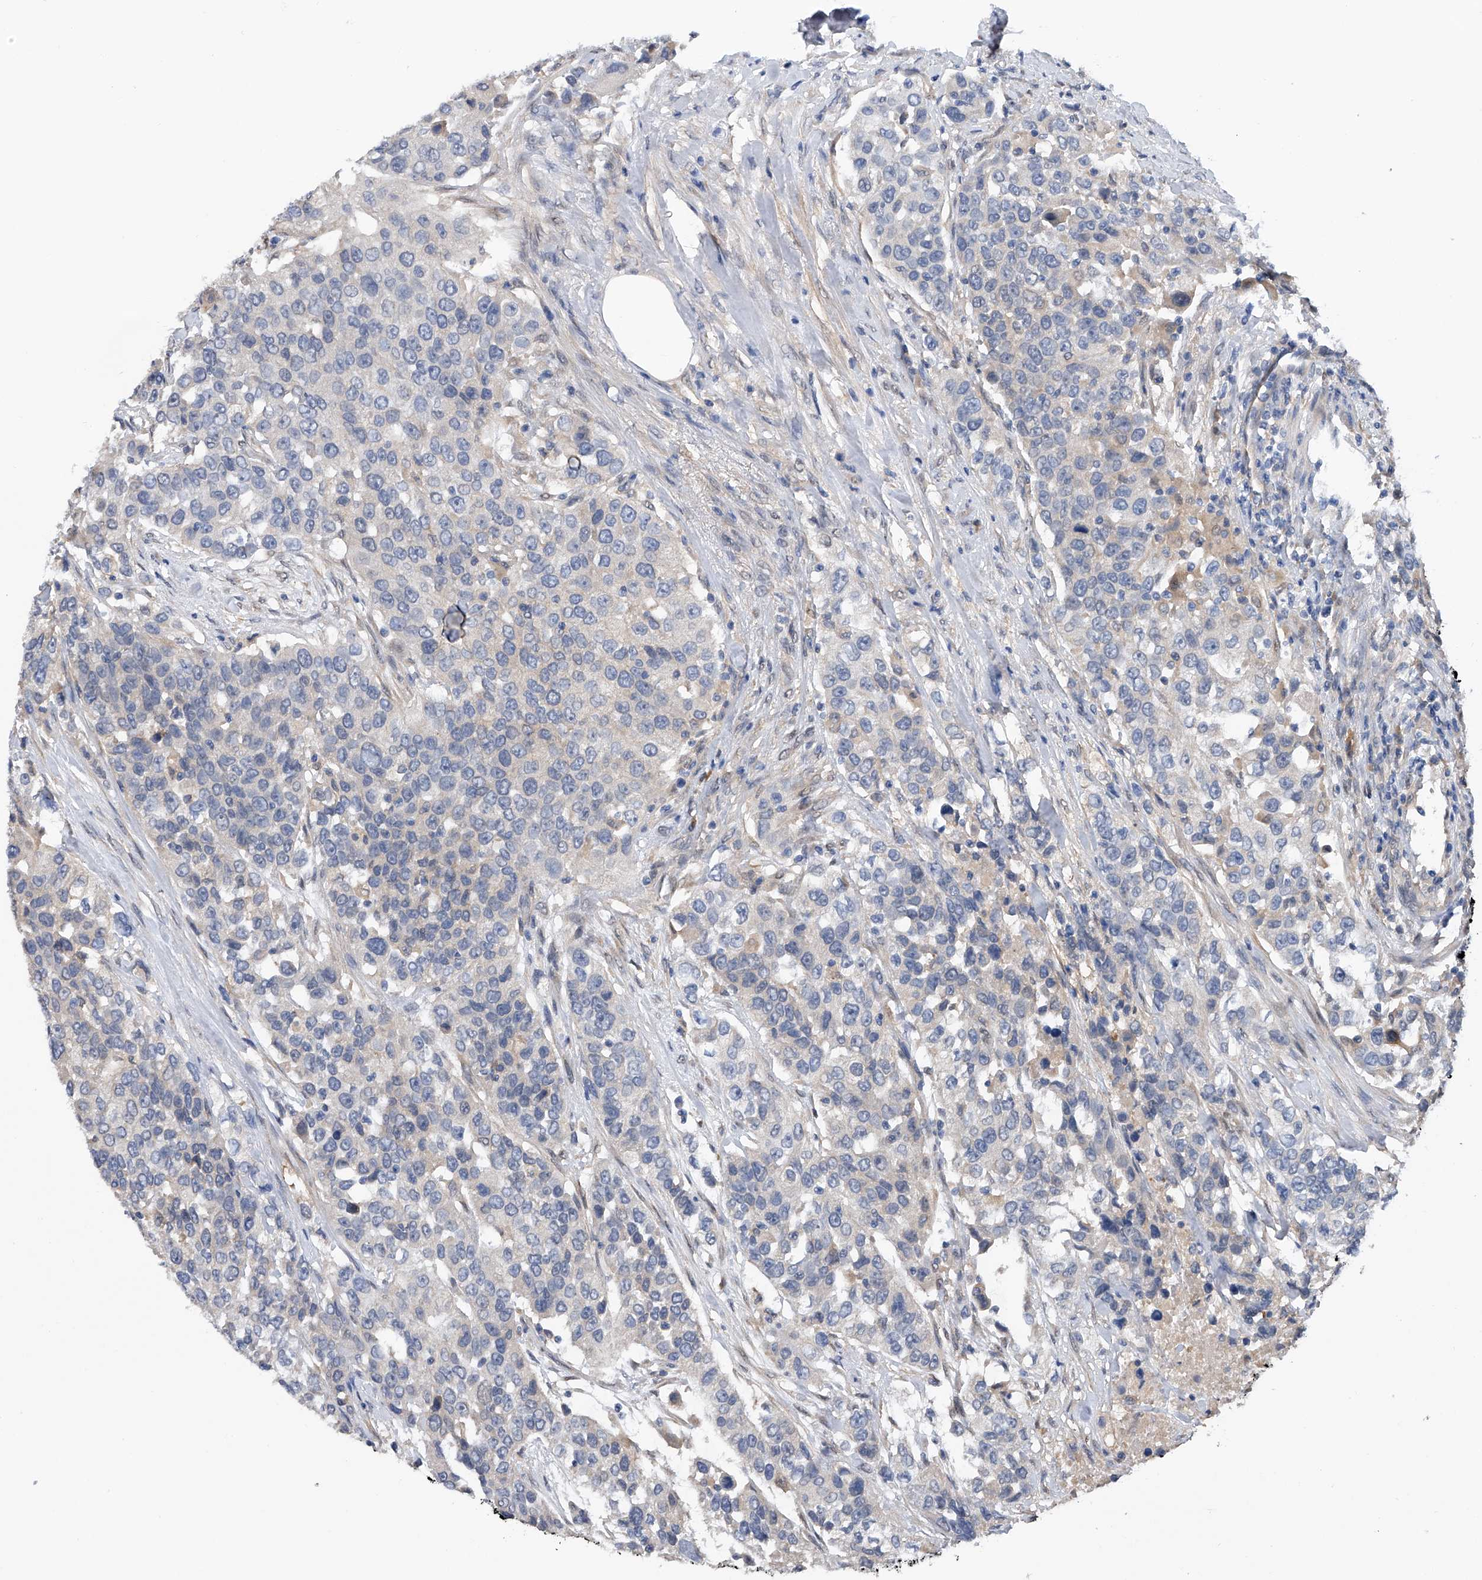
{"staining": {"intensity": "negative", "quantity": "none", "location": "none"}, "tissue": "urothelial cancer", "cell_type": "Tumor cells", "image_type": "cancer", "snomed": [{"axis": "morphology", "description": "Urothelial carcinoma, High grade"}, {"axis": "topography", "description": "Urinary bladder"}], "caption": "Immunohistochemical staining of urothelial cancer shows no significant staining in tumor cells.", "gene": "PGM3", "patient": {"sex": "female", "age": 80}}